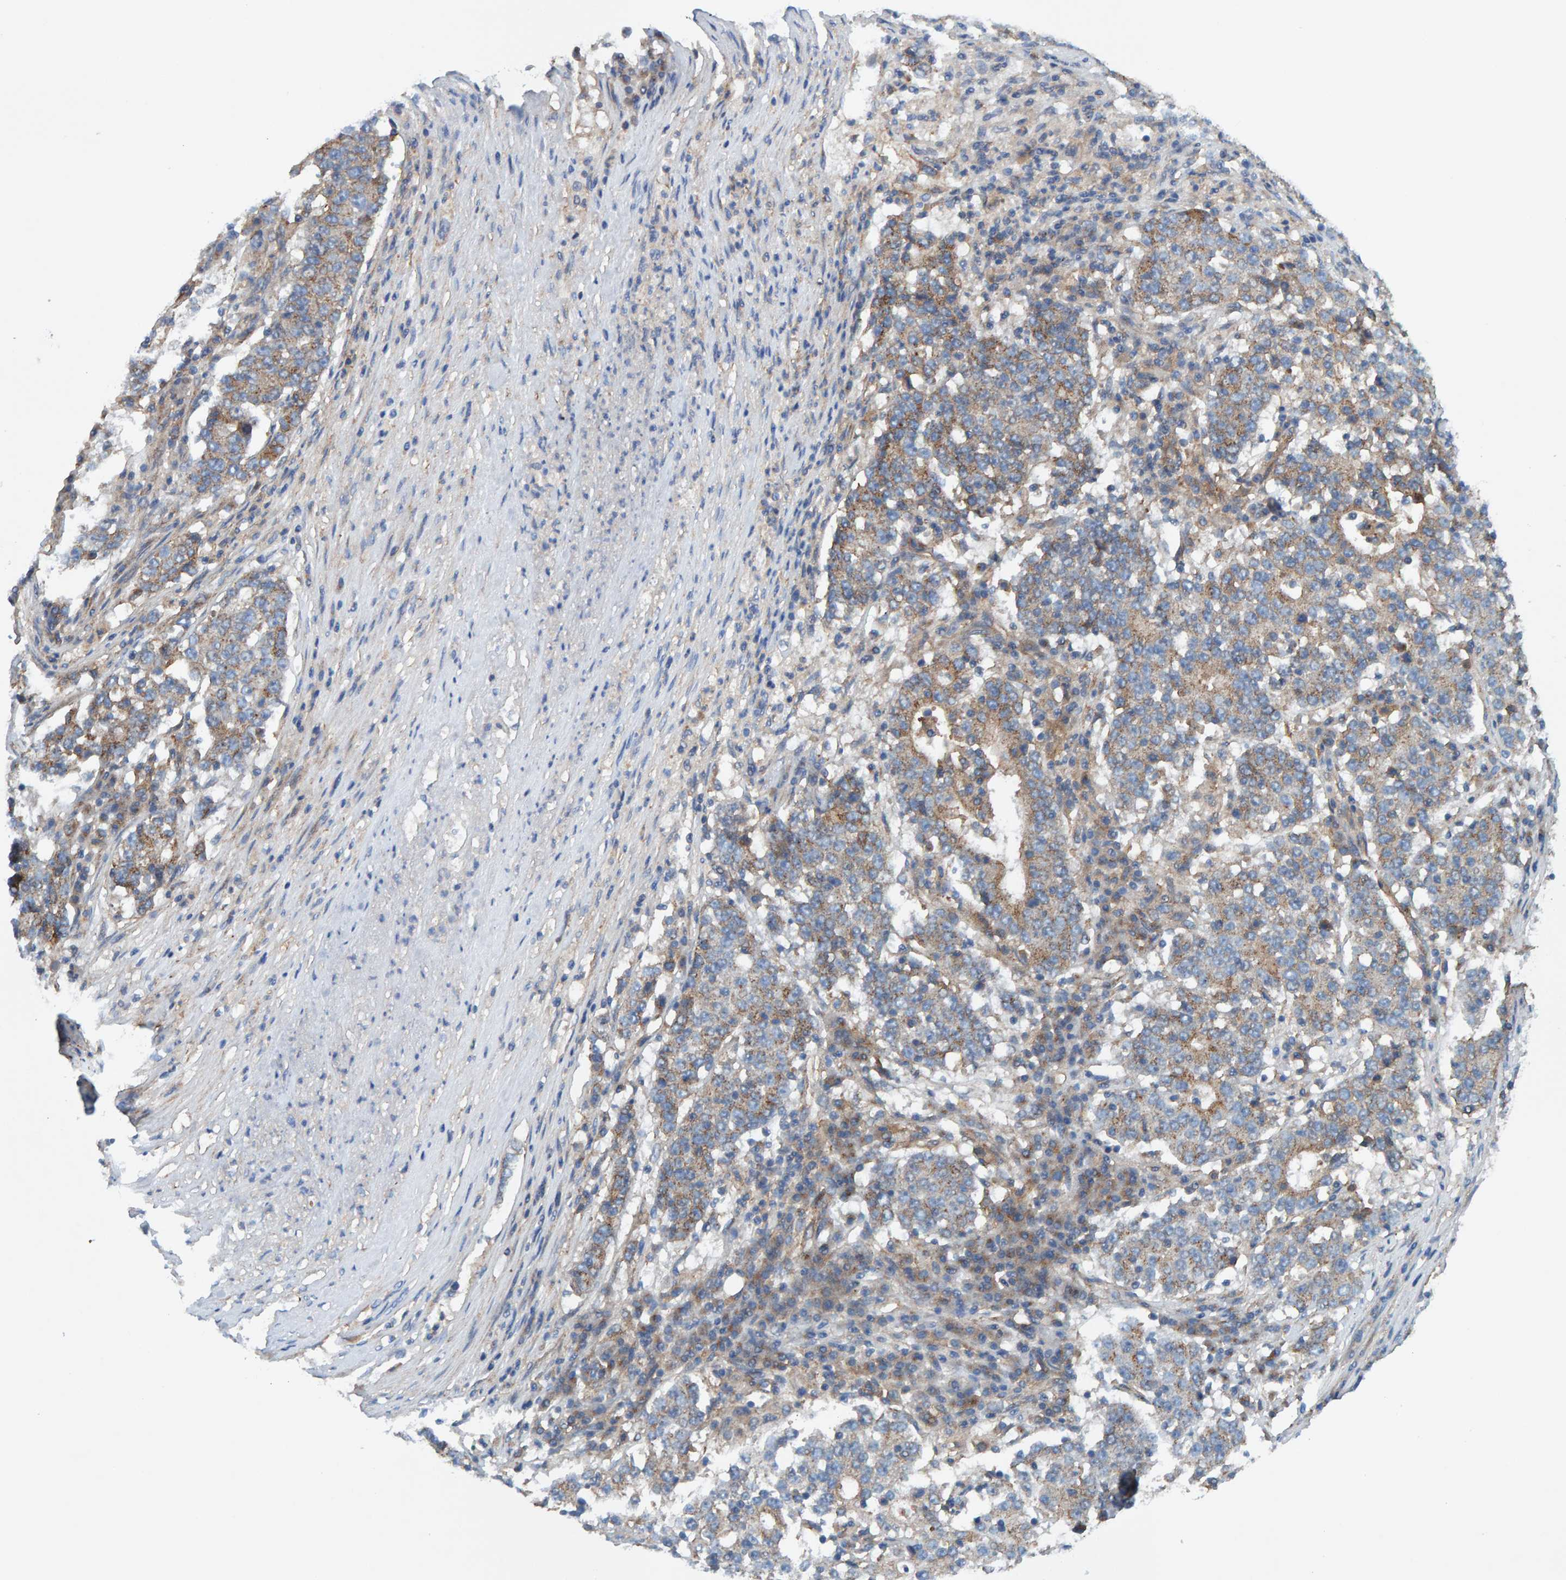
{"staining": {"intensity": "weak", "quantity": ">75%", "location": "cytoplasmic/membranous"}, "tissue": "stomach cancer", "cell_type": "Tumor cells", "image_type": "cancer", "snomed": [{"axis": "morphology", "description": "Adenocarcinoma, NOS"}, {"axis": "topography", "description": "Stomach"}], "caption": "There is low levels of weak cytoplasmic/membranous positivity in tumor cells of stomach cancer (adenocarcinoma), as demonstrated by immunohistochemical staining (brown color).", "gene": "MKLN1", "patient": {"sex": "male", "age": 59}}